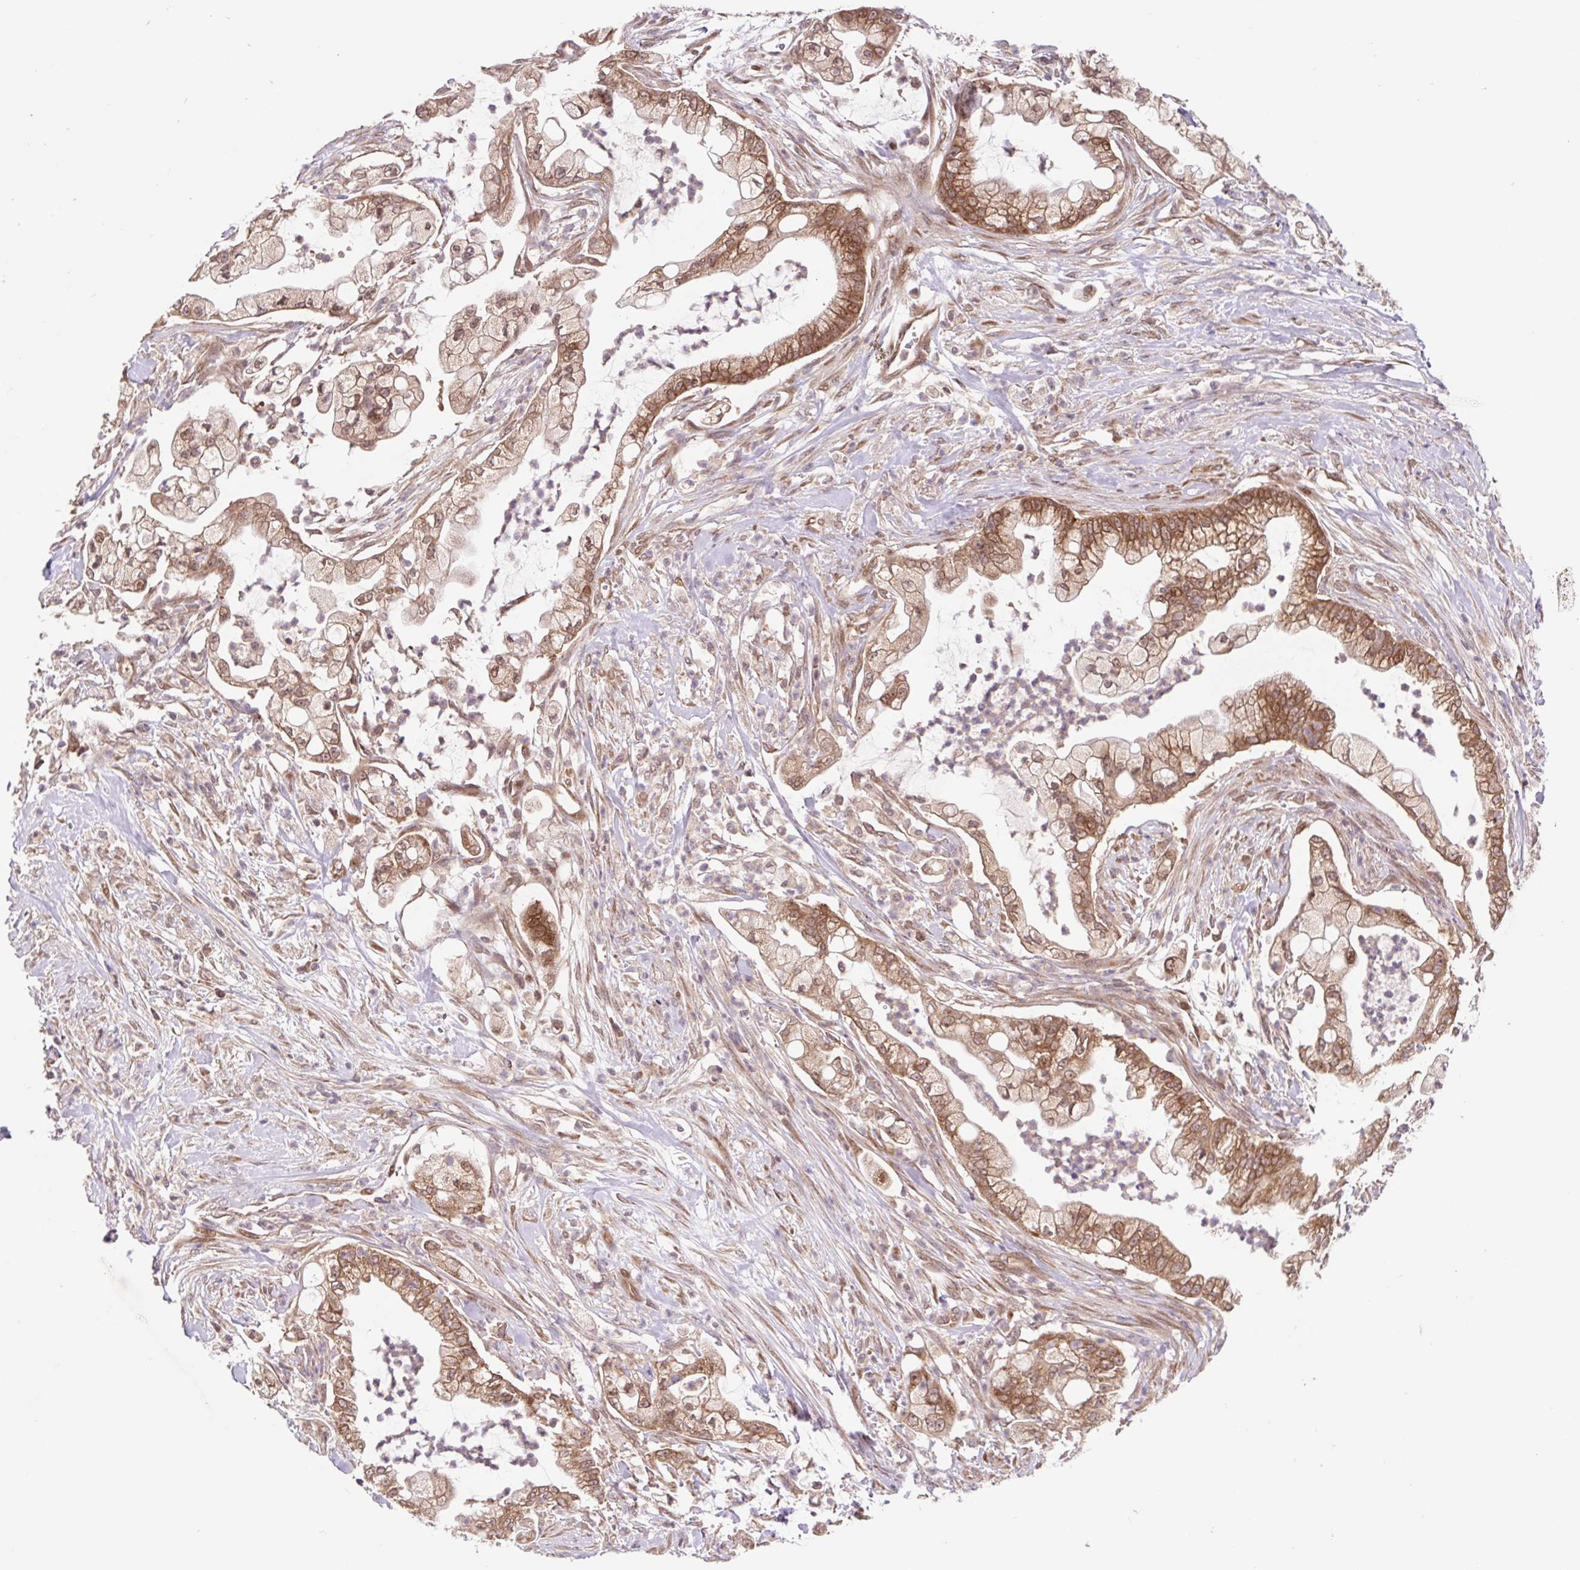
{"staining": {"intensity": "moderate", "quantity": ">75%", "location": "cytoplasmic/membranous,nuclear"}, "tissue": "pancreatic cancer", "cell_type": "Tumor cells", "image_type": "cancer", "snomed": [{"axis": "morphology", "description": "Adenocarcinoma, NOS"}, {"axis": "topography", "description": "Pancreas"}], "caption": "Immunohistochemical staining of human pancreatic cancer reveals medium levels of moderate cytoplasmic/membranous and nuclear protein positivity in approximately >75% of tumor cells. Using DAB (brown) and hematoxylin (blue) stains, captured at high magnification using brightfield microscopy.", "gene": "HFE", "patient": {"sex": "female", "age": 69}}